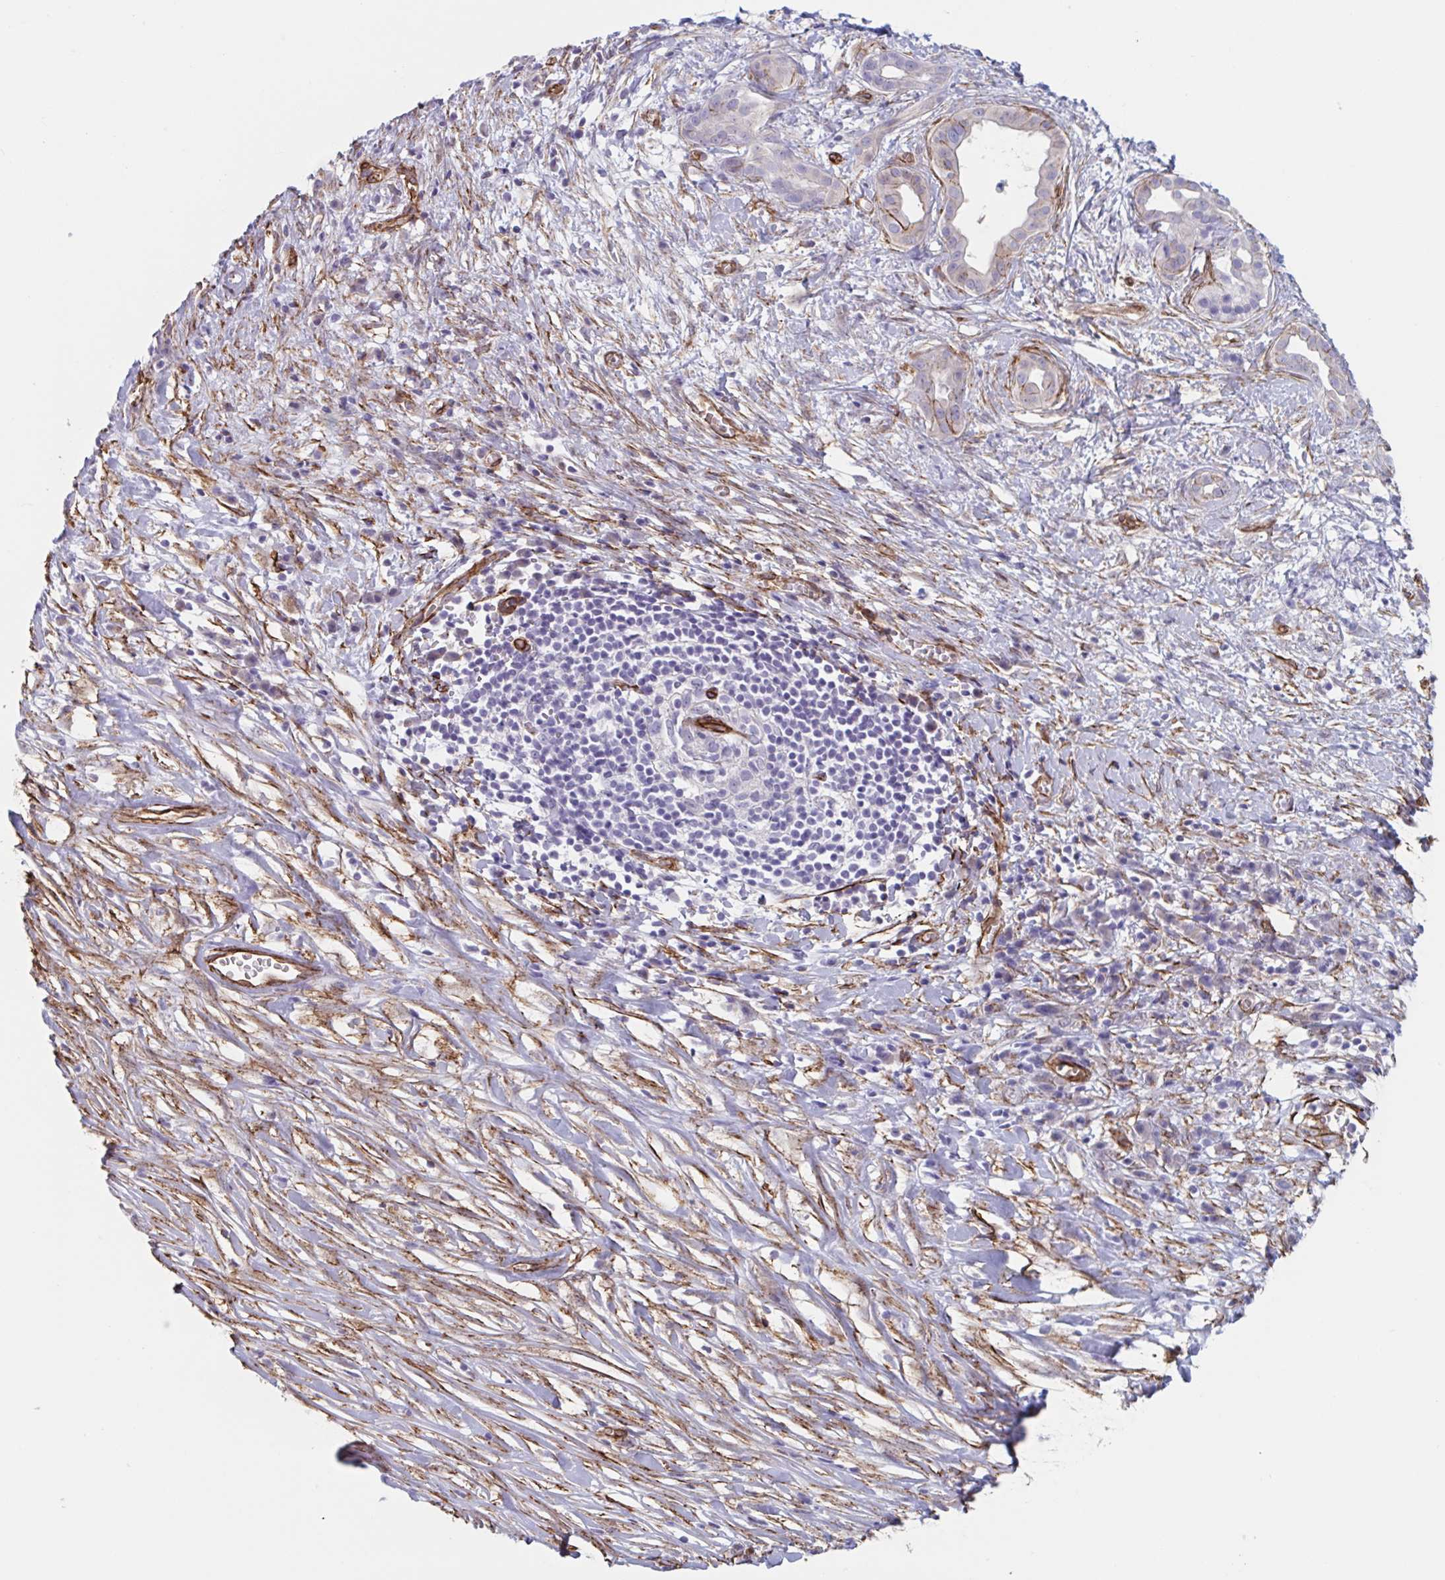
{"staining": {"intensity": "negative", "quantity": "none", "location": "none"}, "tissue": "pancreatic cancer", "cell_type": "Tumor cells", "image_type": "cancer", "snomed": [{"axis": "morphology", "description": "Adenocarcinoma, NOS"}, {"axis": "topography", "description": "Pancreas"}], "caption": "Immunohistochemical staining of human pancreatic adenocarcinoma reveals no significant positivity in tumor cells.", "gene": "CITED4", "patient": {"sex": "male", "age": 61}}